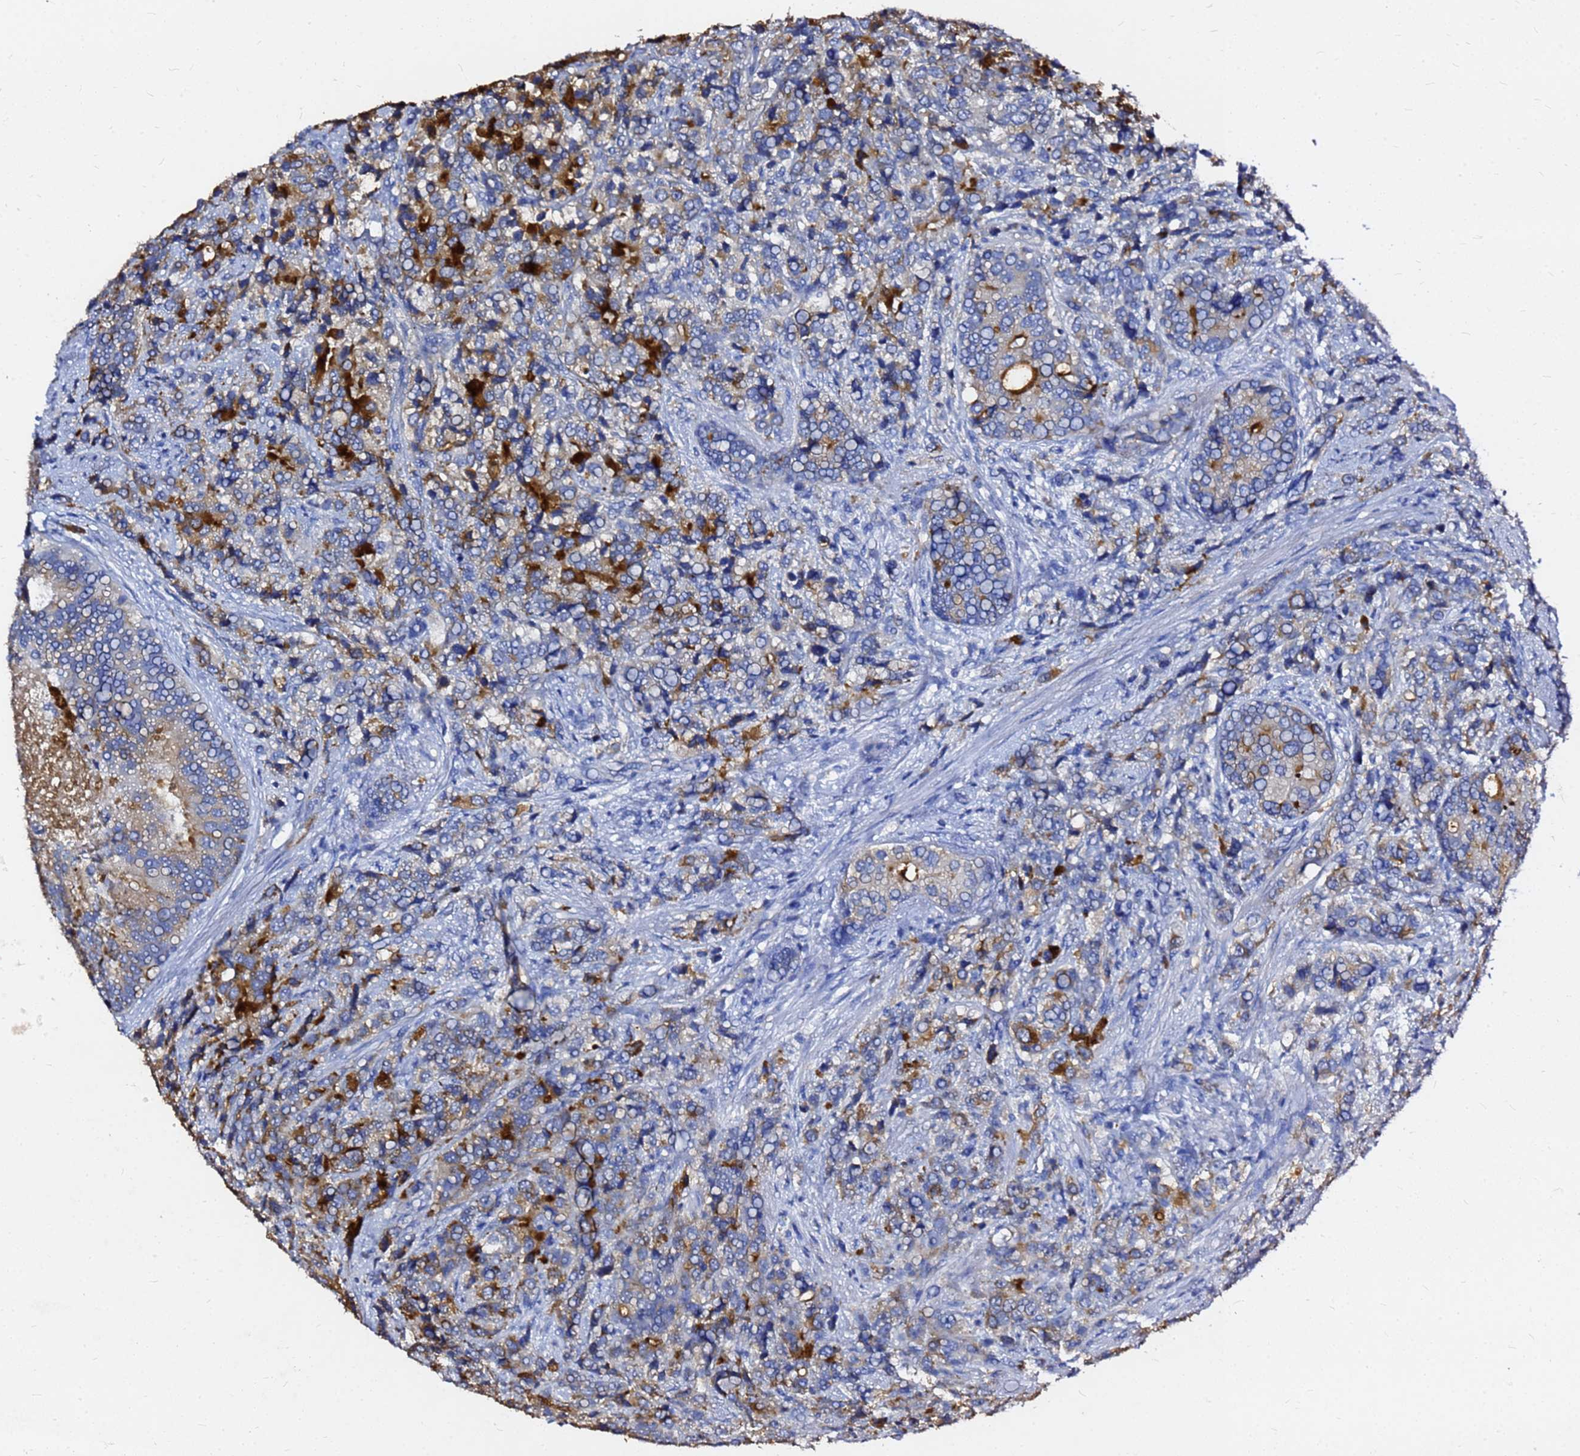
{"staining": {"intensity": "strong", "quantity": "<25%", "location": "cytoplasmic/membranous"}, "tissue": "prostate cancer", "cell_type": "Tumor cells", "image_type": "cancer", "snomed": [{"axis": "morphology", "description": "Adenocarcinoma, High grade"}, {"axis": "topography", "description": "Prostate"}], "caption": "Prostate cancer was stained to show a protein in brown. There is medium levels of strong cytoplasmic/membranous staining in about <25% of tumor cells. The staining was performed using DAB to visualize the protein expression in brown, while the nuclei were stained in blue with hematoxylin (Magnification: 20x).", "gene": "FAM183A", "patient": {"sex": "male", "age": 62}}